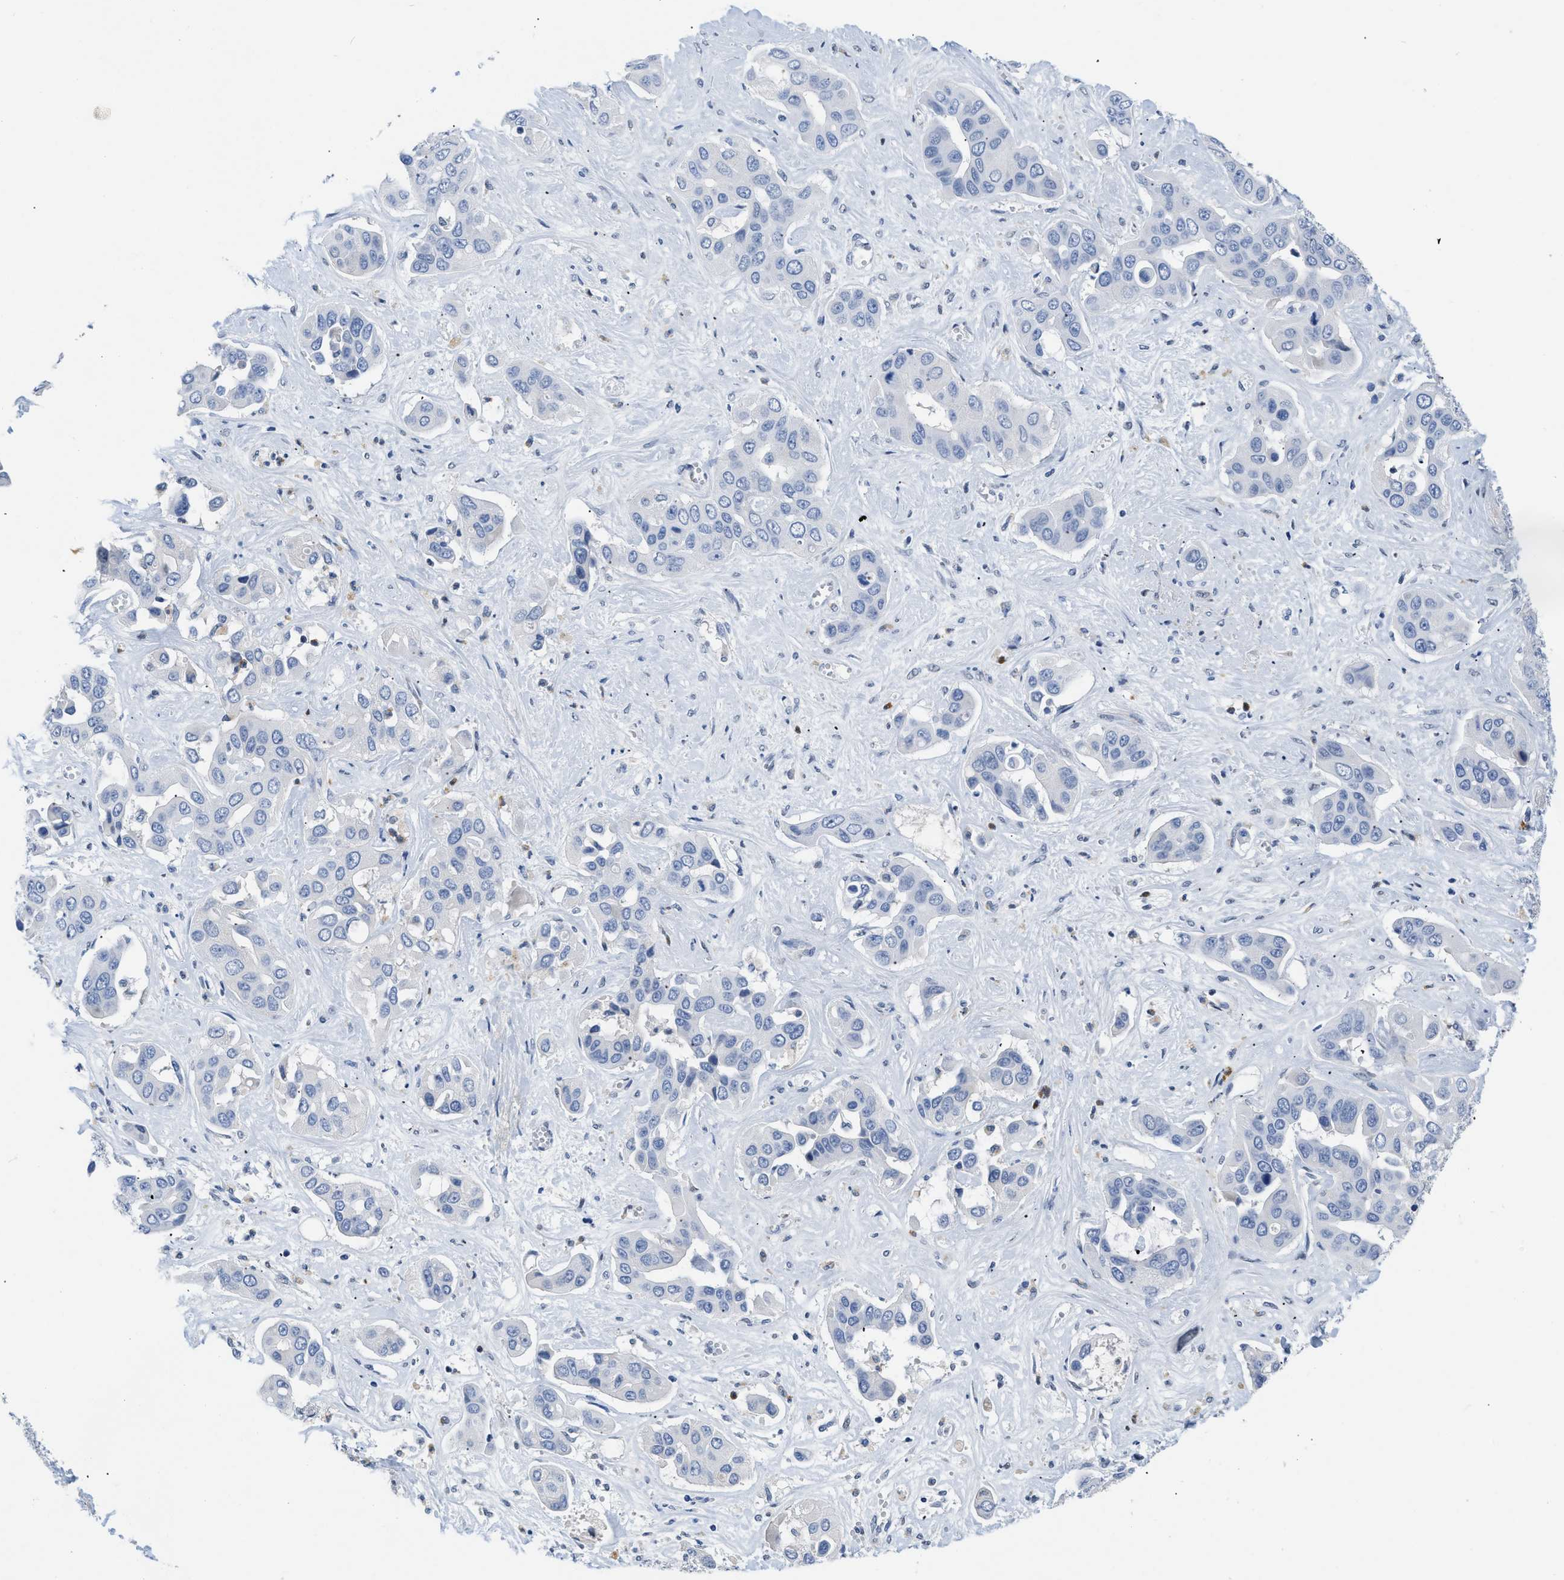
{"staining": {"intensity": "negative", "quantity": "none", "location": "none"}, "tissue": "liver cancer", "cell_type": "Tumor cells", "image_type": "cancer", "snomed": [{"axis": "morphology", "description": "Cholangiocarcinoma"}, {"axis": "topography", "description": "Liver"}], "caption": "A photomicrograph of liver cancer (cholangiocarcinoma) stained for a protein displays no brown staining in tumor cells. The staining is performed using DAB brown chromogen with nuclei counter-stained in using hematoxylin.", "gene": "BOLL", "patient": {"sex": "female", "age": 52}}